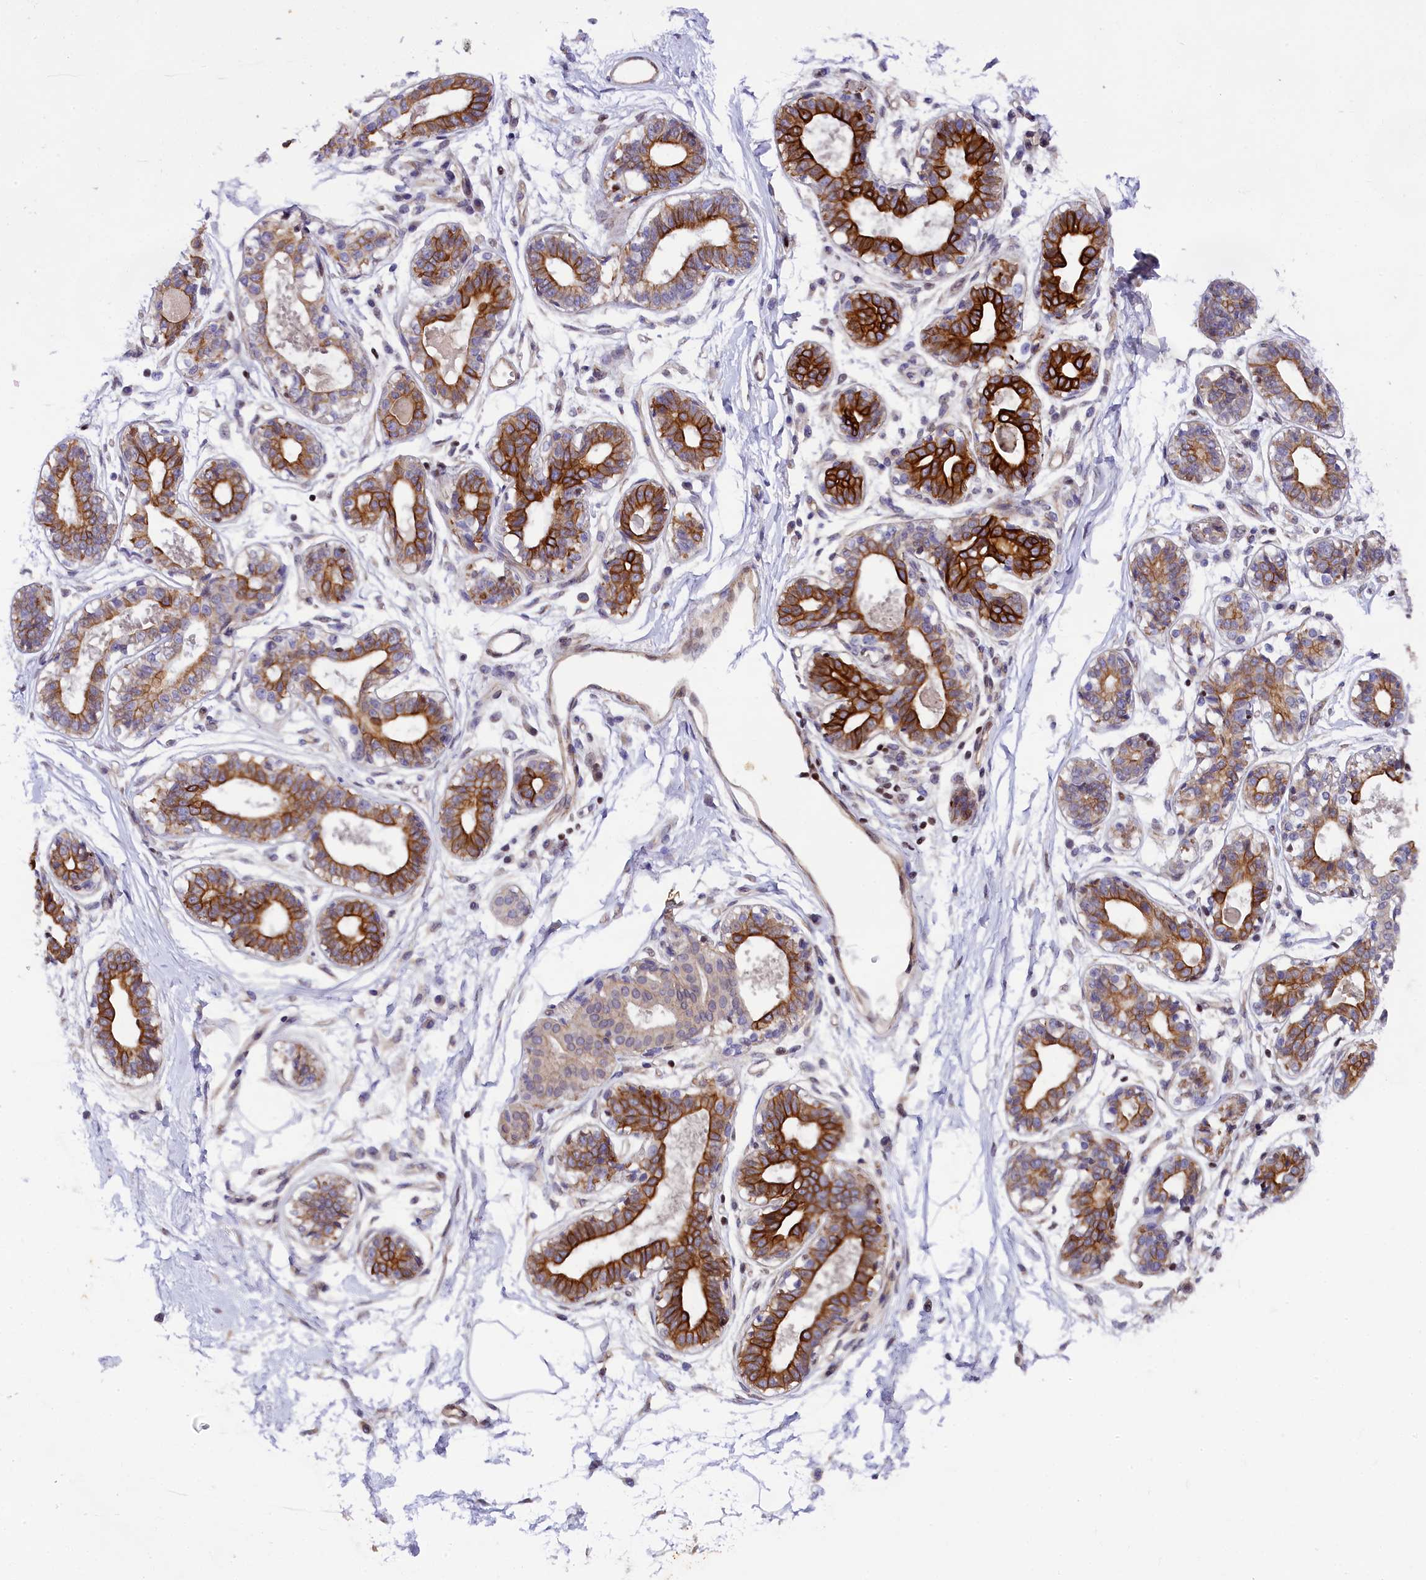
{"staining": {"intensity": "negative", "quantity": "none", "location": "none"}, "tissue": "breast", "cell_type": "Adipocytes", "image_type": "normal", "snomed": [{"axis": "morphology", "description": "Normal tissue, NOS"}, {"axis": "topography", "description": "Breast"}], "caption": "This is an immunohistochemistry (IHC) image of unremarkable breast. There is no positivity in adipocytes.", "gene": "SP4", "patient": {"sex": "female", "age": 45}}